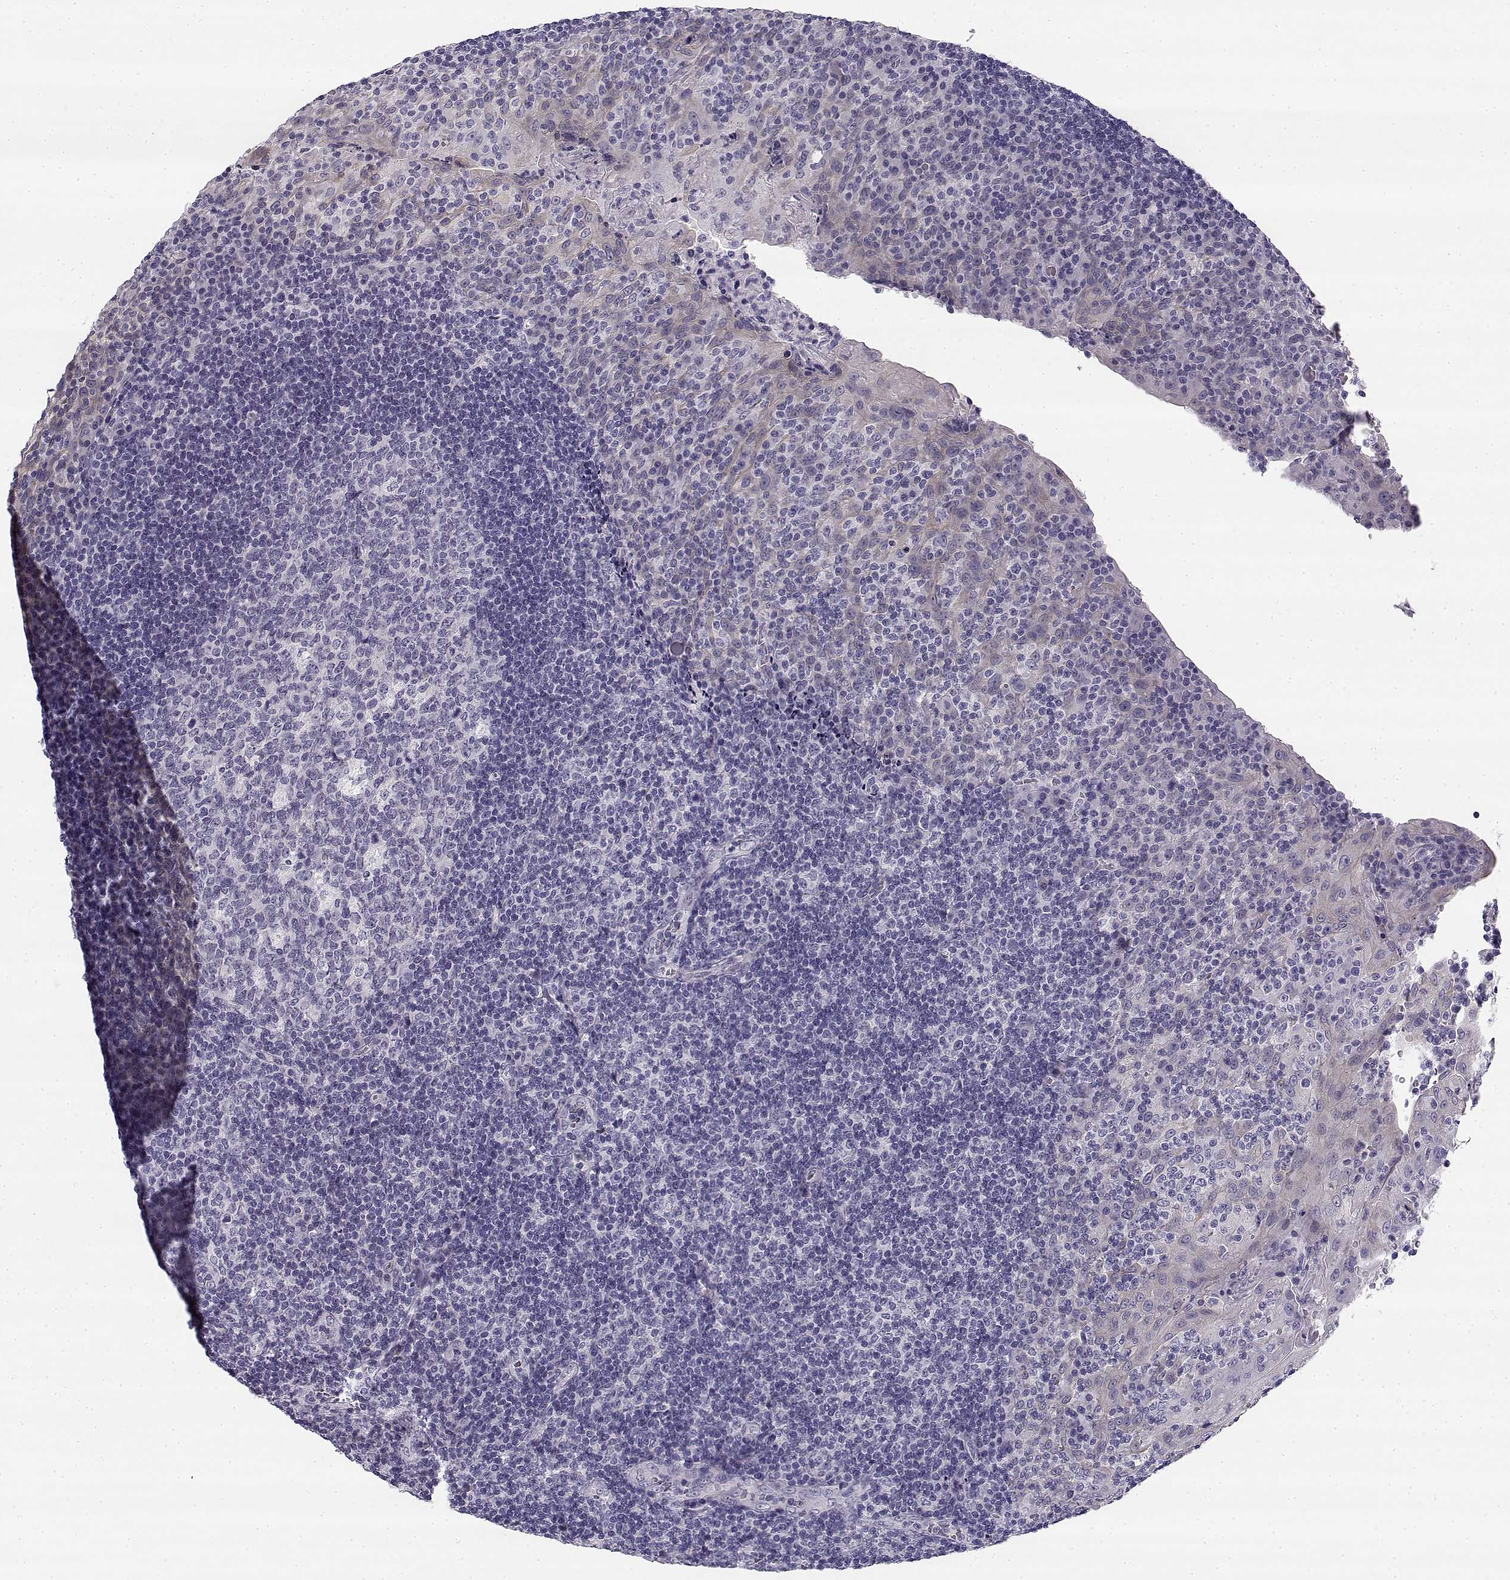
{"staining": {"intensity": "negative", "quantity": "none", "location": "none"}, "tissue": "tonsil", "cell_type": "Germinal center cells", "image_type": "normal", "snomed": [{"axis": "morphology", "description": "Normal tissue, NOS"}, {"axis": "topography", "description": "Tonsil"}], "caption": "High magnification brightfield microscopy of benign tonsil stained with DAB (brown) and counterstained with hematoxylin (blue): germinal center cells show no significant positivity.", "gene": "CREB3L3", "patient": {"sex": "male", "age": 17}}